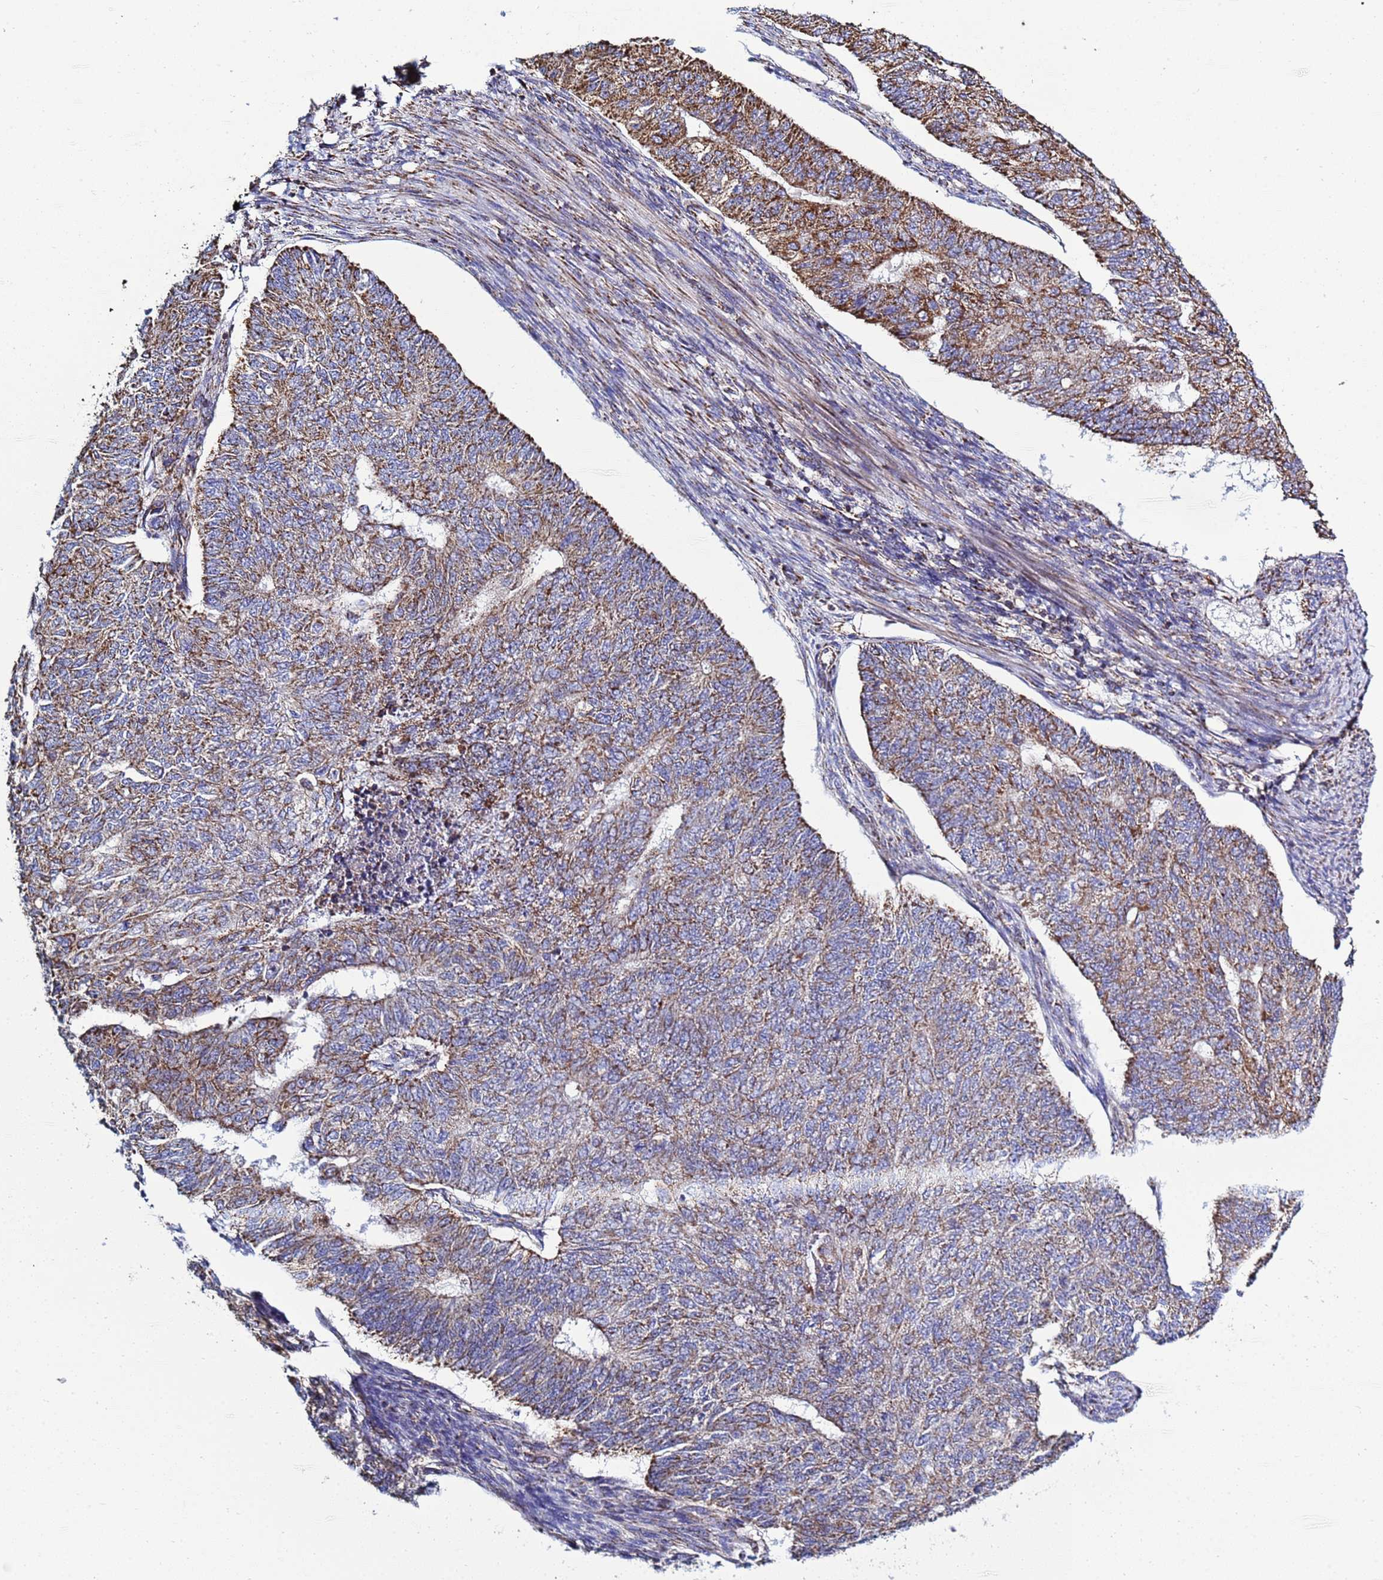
{"staining": {"intensity": "moderate", "quantity": ">75%", "location": "cytoplasmic/membranous"}, "tissue": "endometrial cancer", "cell_type": "Tumor cells", "image_type": "cancer", "snomed": [{"axis": "morphology", "description": "Adenocarcinoma, NOS"}, {"axis": "topography", "description": "Endometrium"}], "caption": "The image demonstrates a brown stain indicating the presence of a protein in the cytoplasmic/membranous of tumor cells in adenocarcinoma (endometrial). (IHC, brightfield microscopy, high magnification).", "gene": "COQ4", "patient": {"sex": "female", "age": 32}}